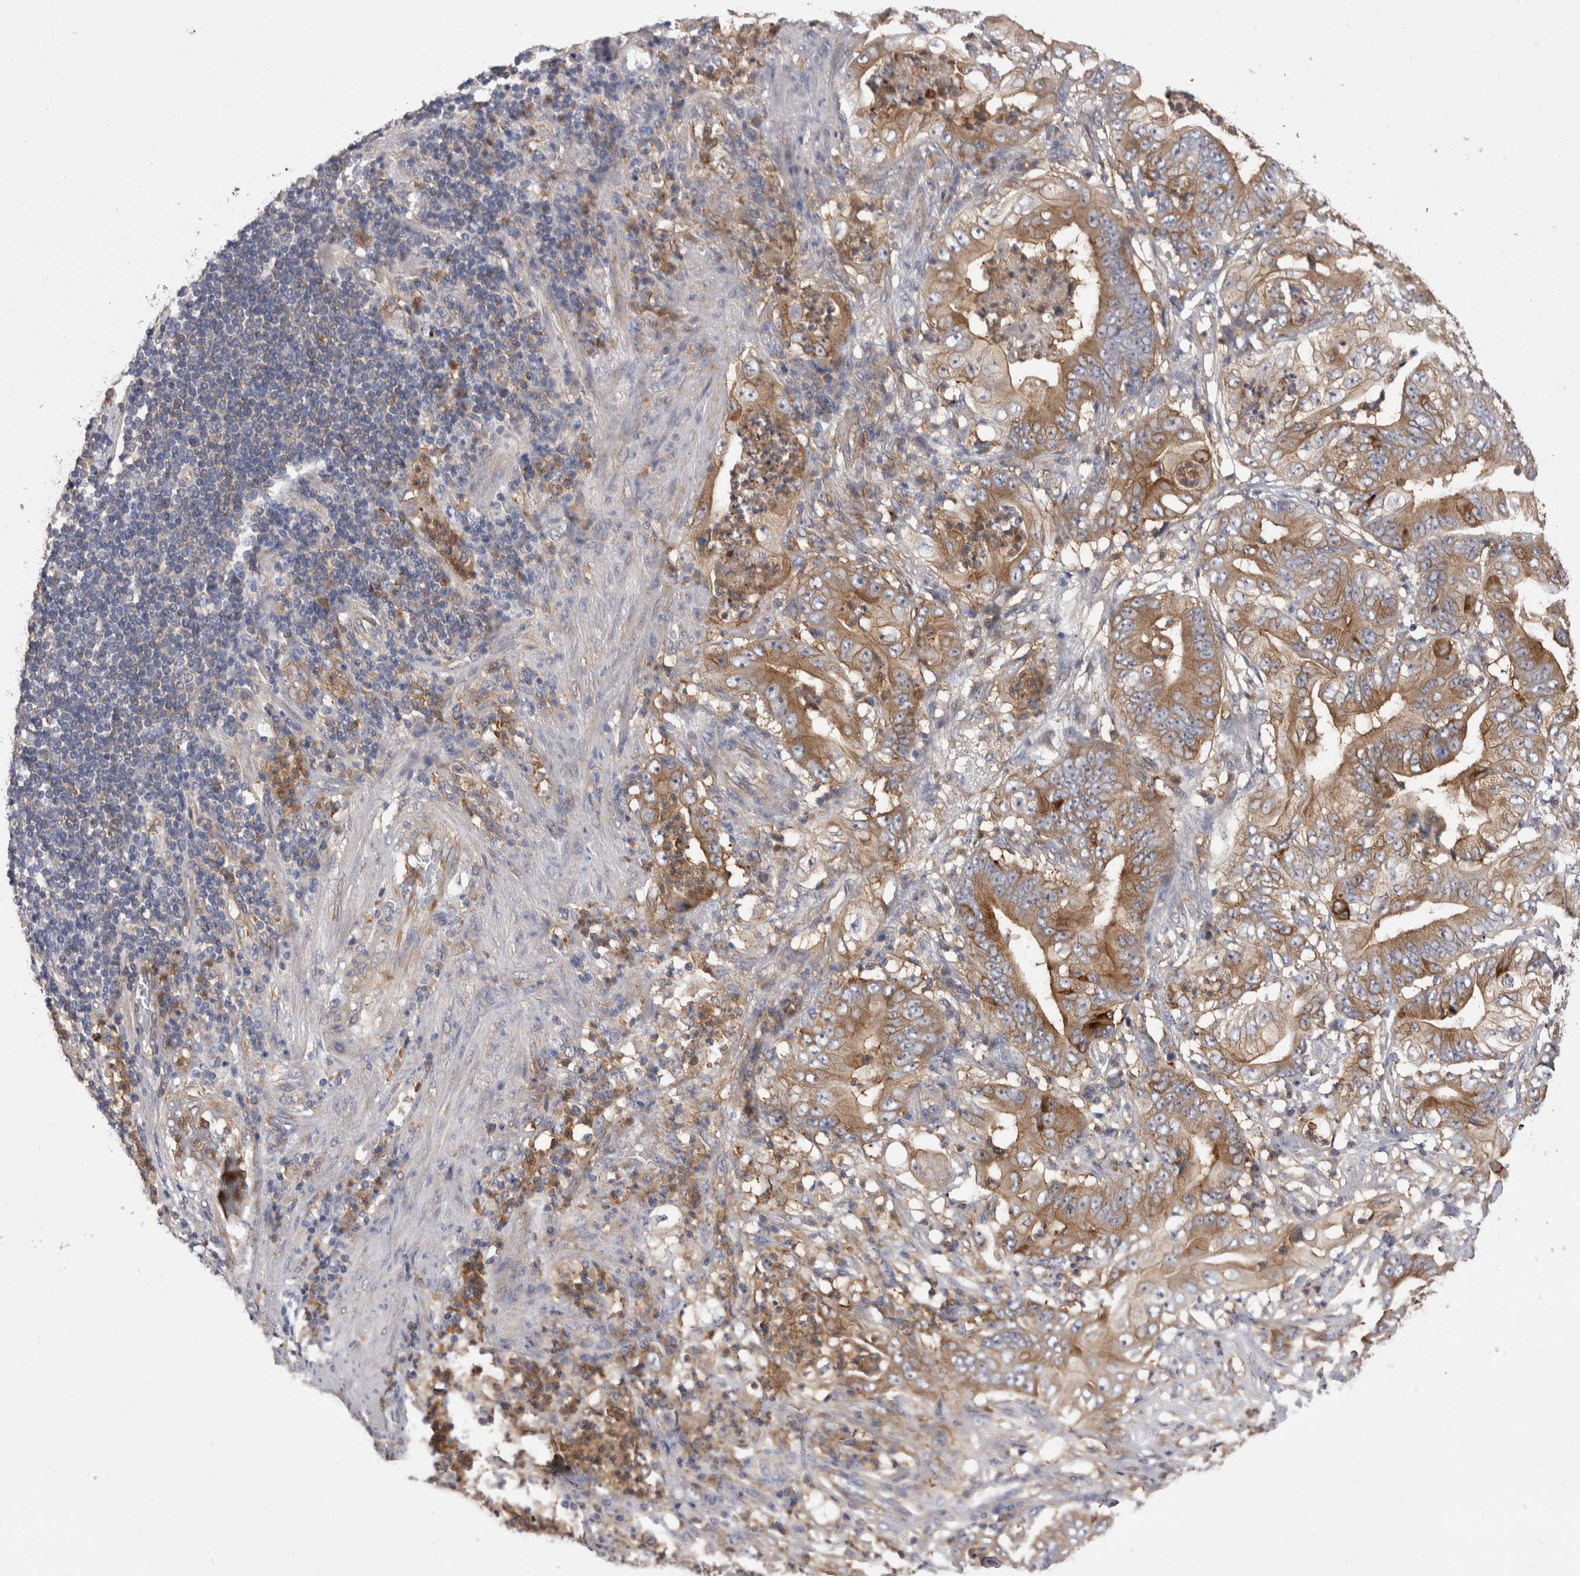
{"staining": {"intensity": "moderate", "quantity": ">75%", "location": "cytoplasmic/membranous"}, "tissue": "stomach cancer", "cell_type": "Tumor cells", "image_type": "cancer", "snomed": [{"axis": "morphology", "description": "Adenocarcinoma, NOS"}, {"axis": "topography", "description": "Stomach"}], "caption": "Immunohistochemical staining of stomach cancer displays medium levels of moderate cytoplasmic/membranous protein staining in about >75% of tumor cells. Nuclei are stained in blue.", "gene": "RAB11FIP1", "patient": {"sex": "female", "age": 73}}